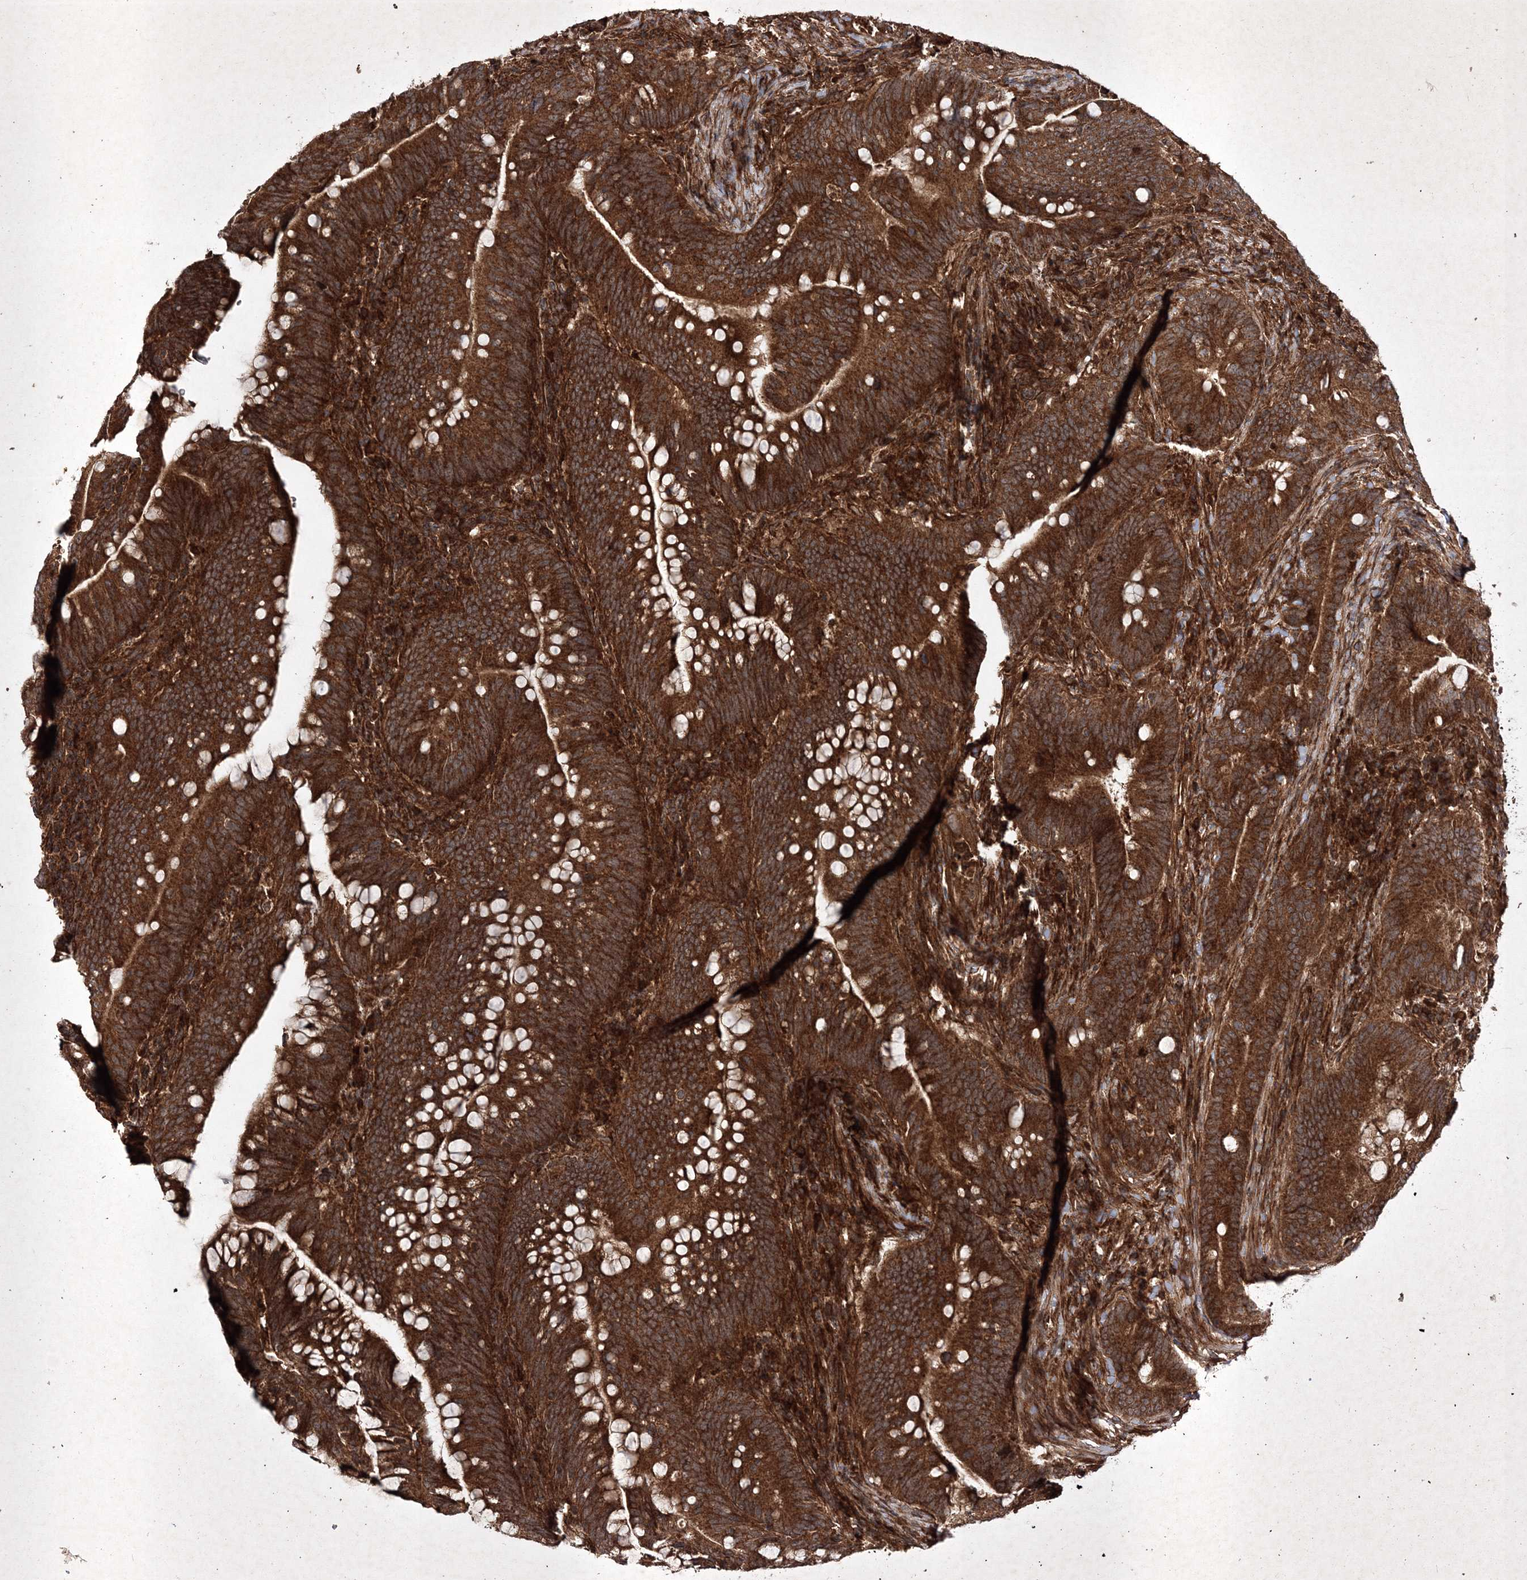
{"staining": {"intensity": "strong", "quantity": ">75%", "location": "cytoplasmic/membranous"}, "tissue": "colorectal cancer", "cell_type": "Tumor cells", "image_type": "cancer", "snomed": [{"axis": "morphology", "description": "Adenocarcinoma, NOS"}, {"axis": "topography", "description": "Colon"}], "caption": "Adenocarcinoma (colorectal) stained with a protein marker shows strong staining in tumor cells.", "gene": "DNAJC13", "patient": {"sex": "female", "age": 66}}